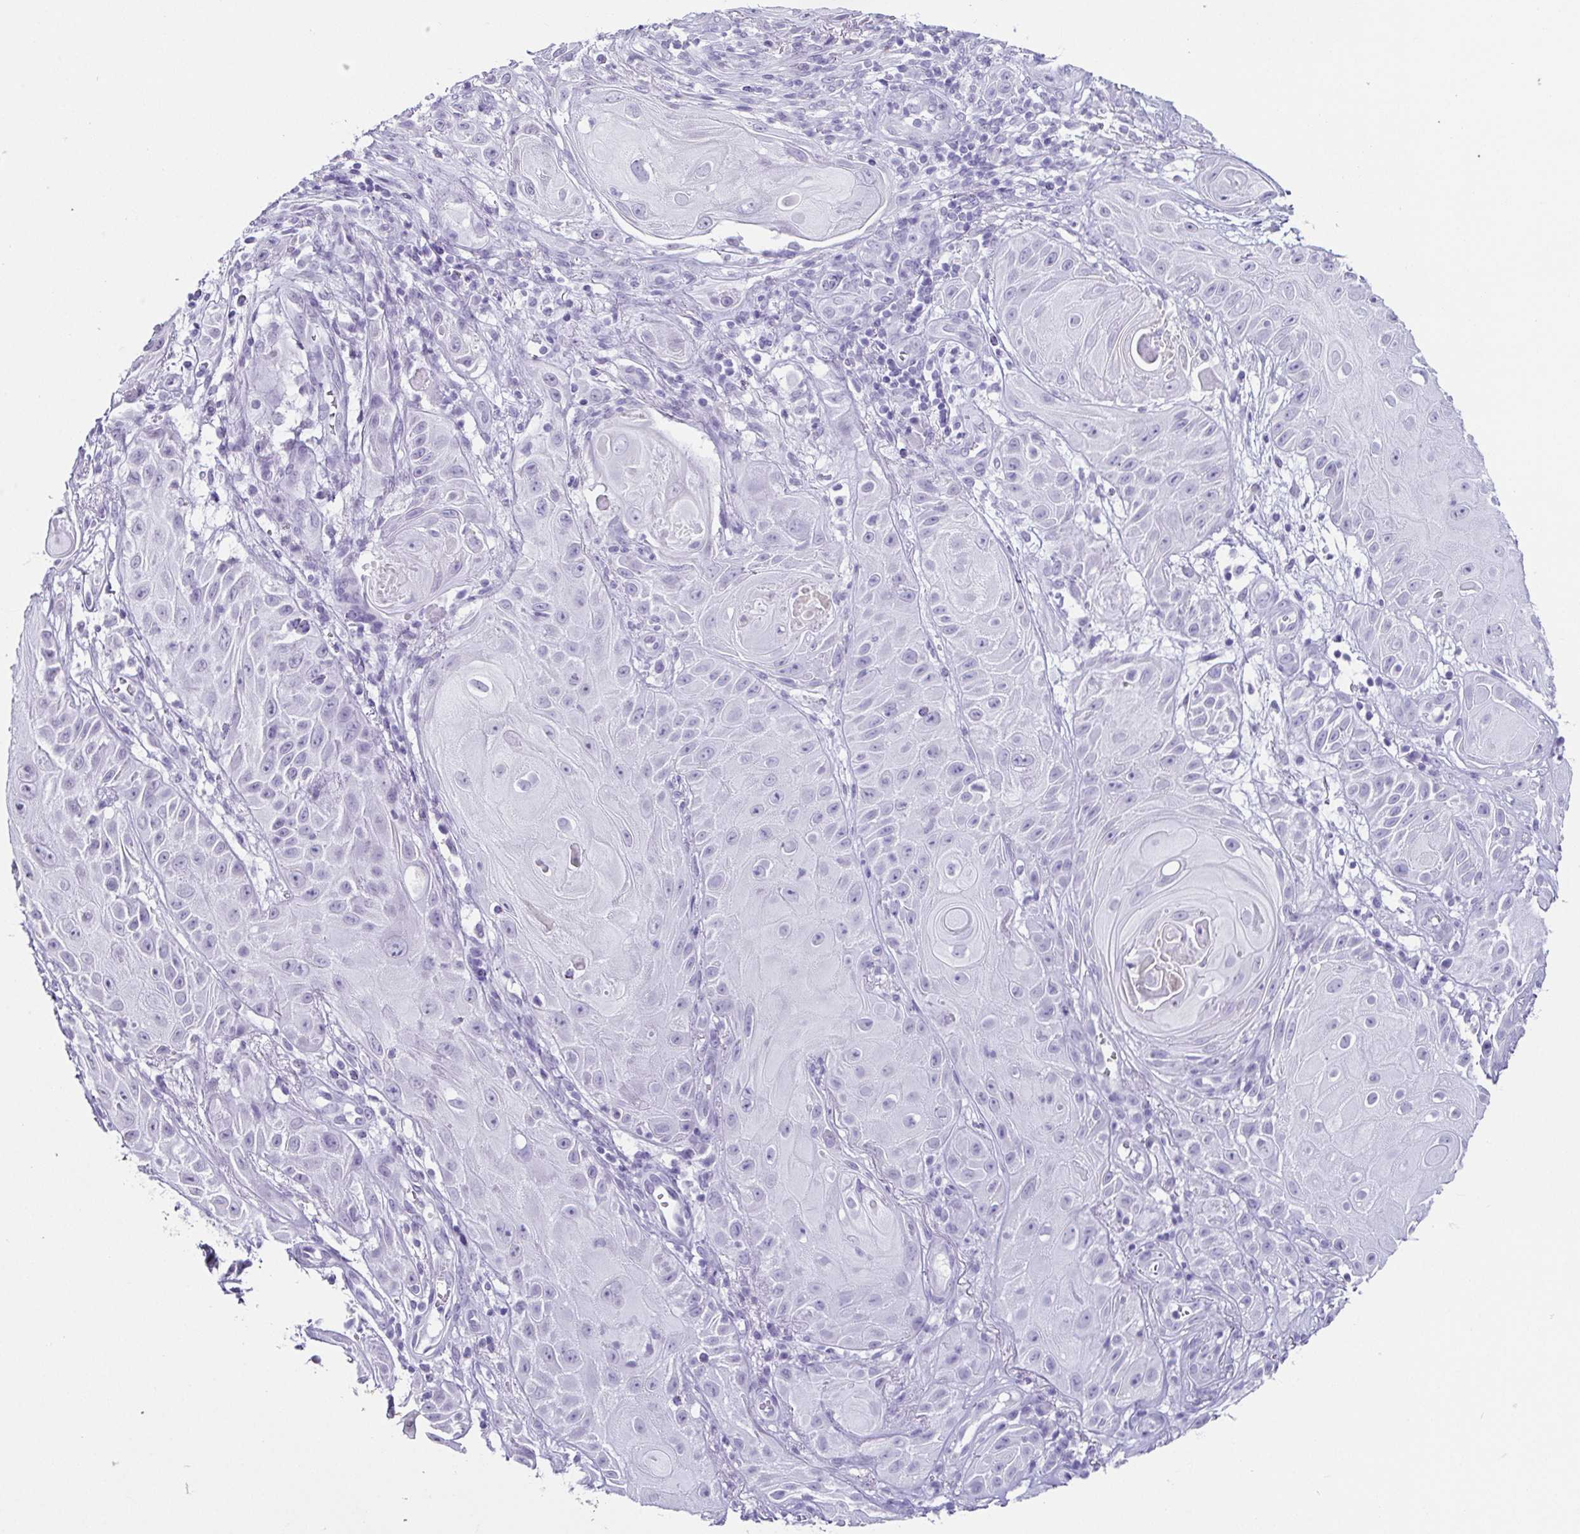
{"staining": {"intensity": "negative", "quantity": "none", "location": "none"}, "tissue": "skin cancer", "cell_type": "Tumor cells", "image_type": "cancer", "snomed": [{"axis": "morphology", "description": "Squamous cell carcinoma, NOS"}, {"axis": "topography", "description": "Skin"}], "caption": "Image shows no significant protein positivity in tumor cells of skin cancer.", "gene": "ESX1", "patient": {"sex": "male", "age": 62}}